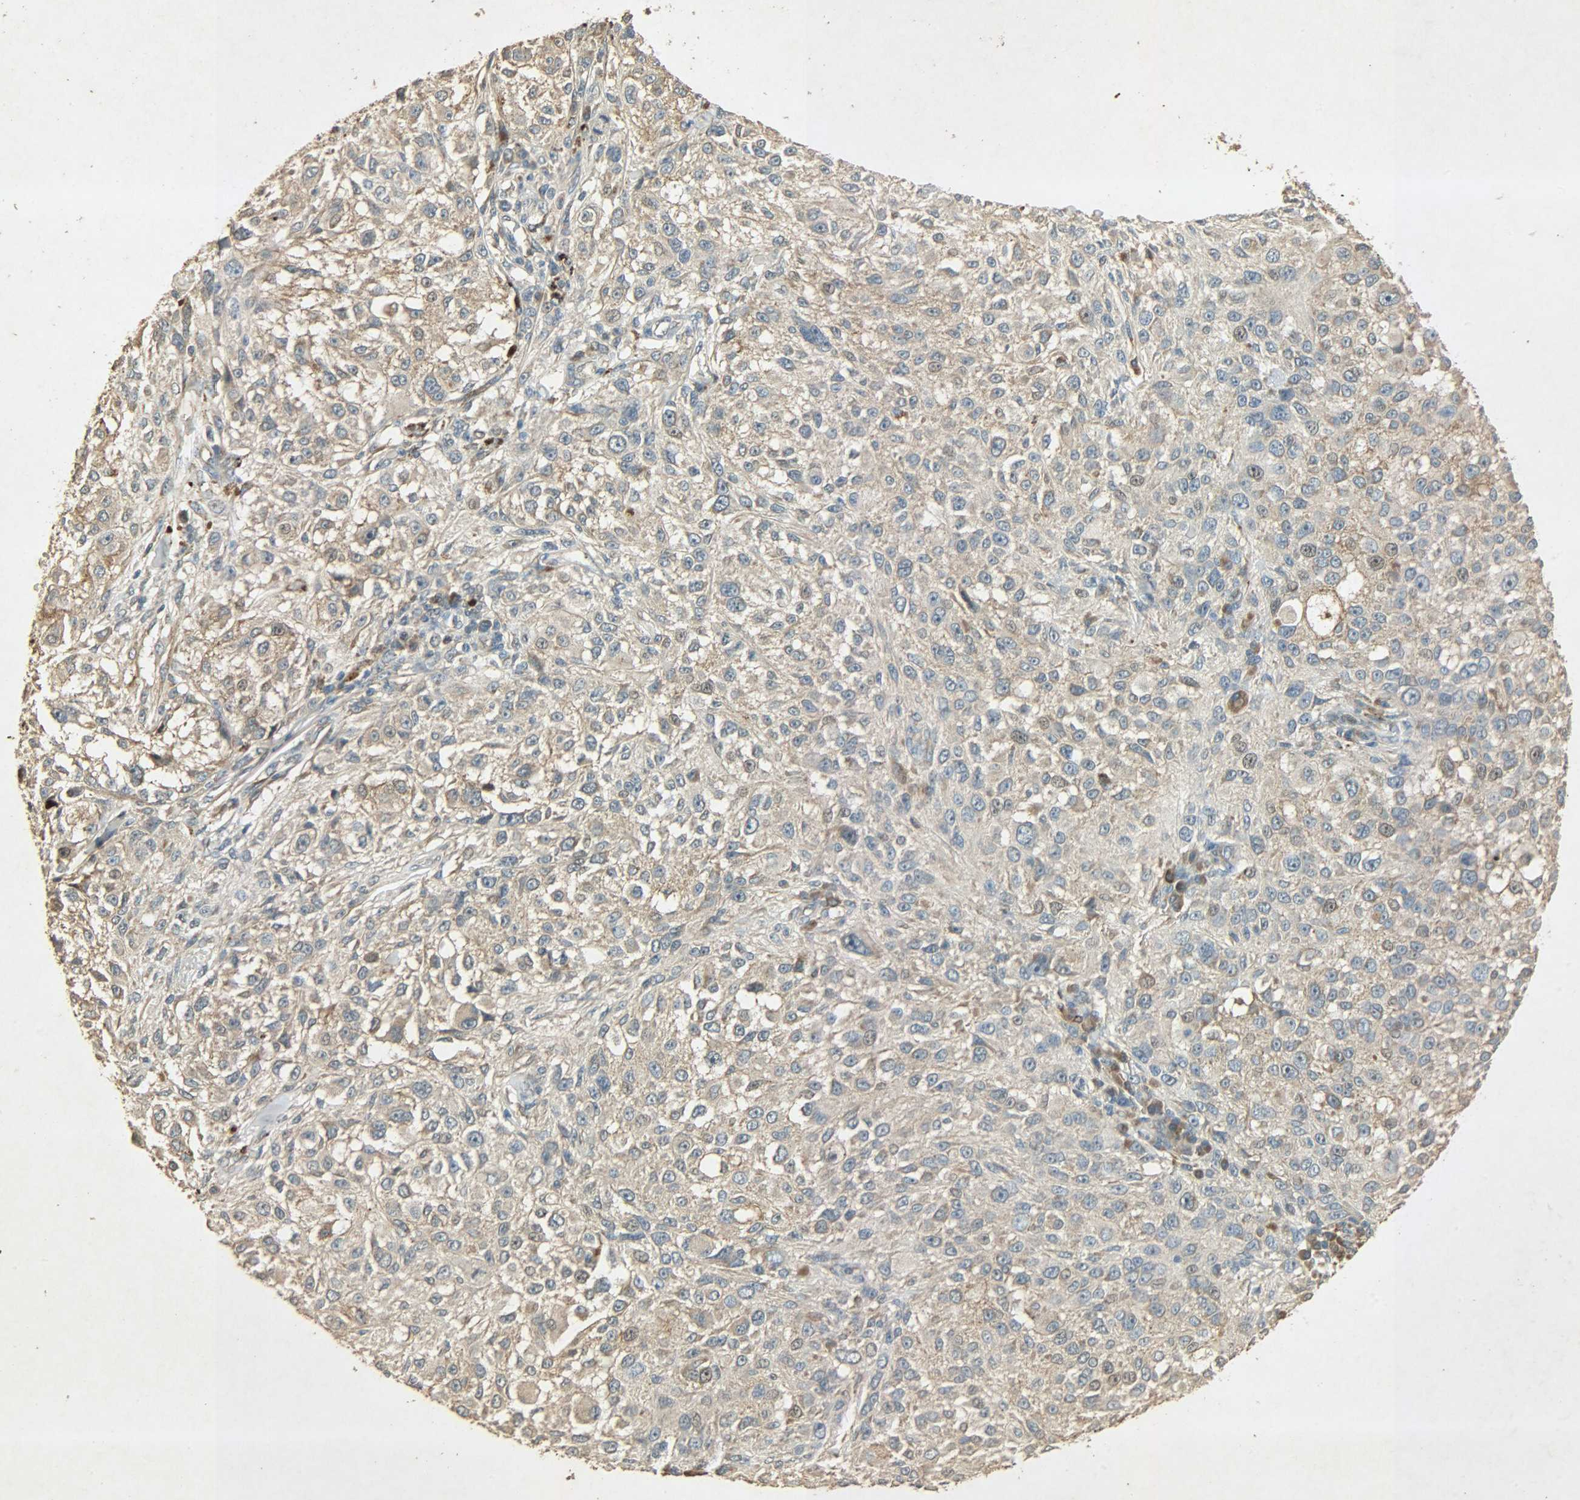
{"staining": {"intensity": "weak", "quantity": ">75%", "location": "cytoplasmic/membranous"}, "tissue": "melanoma", "cell_type": "Tumor cells", "image_type": "cancer", "snomed": [{"axis": "morphology", "description": "Necrosis, NOS"}, {"axis": "morphology", "description": "Malignant melanoma, NOS"}, {"axis": "topography", "description": "Skin"}], "caption": "Immunohistochemical staining of human melanoma demonstrates low levels of weak cytoplasmic/membranous staining in about >75% of tumor cells.", "gene": "ATP2B1", "patient": {"sex": "female", "age": 87}}